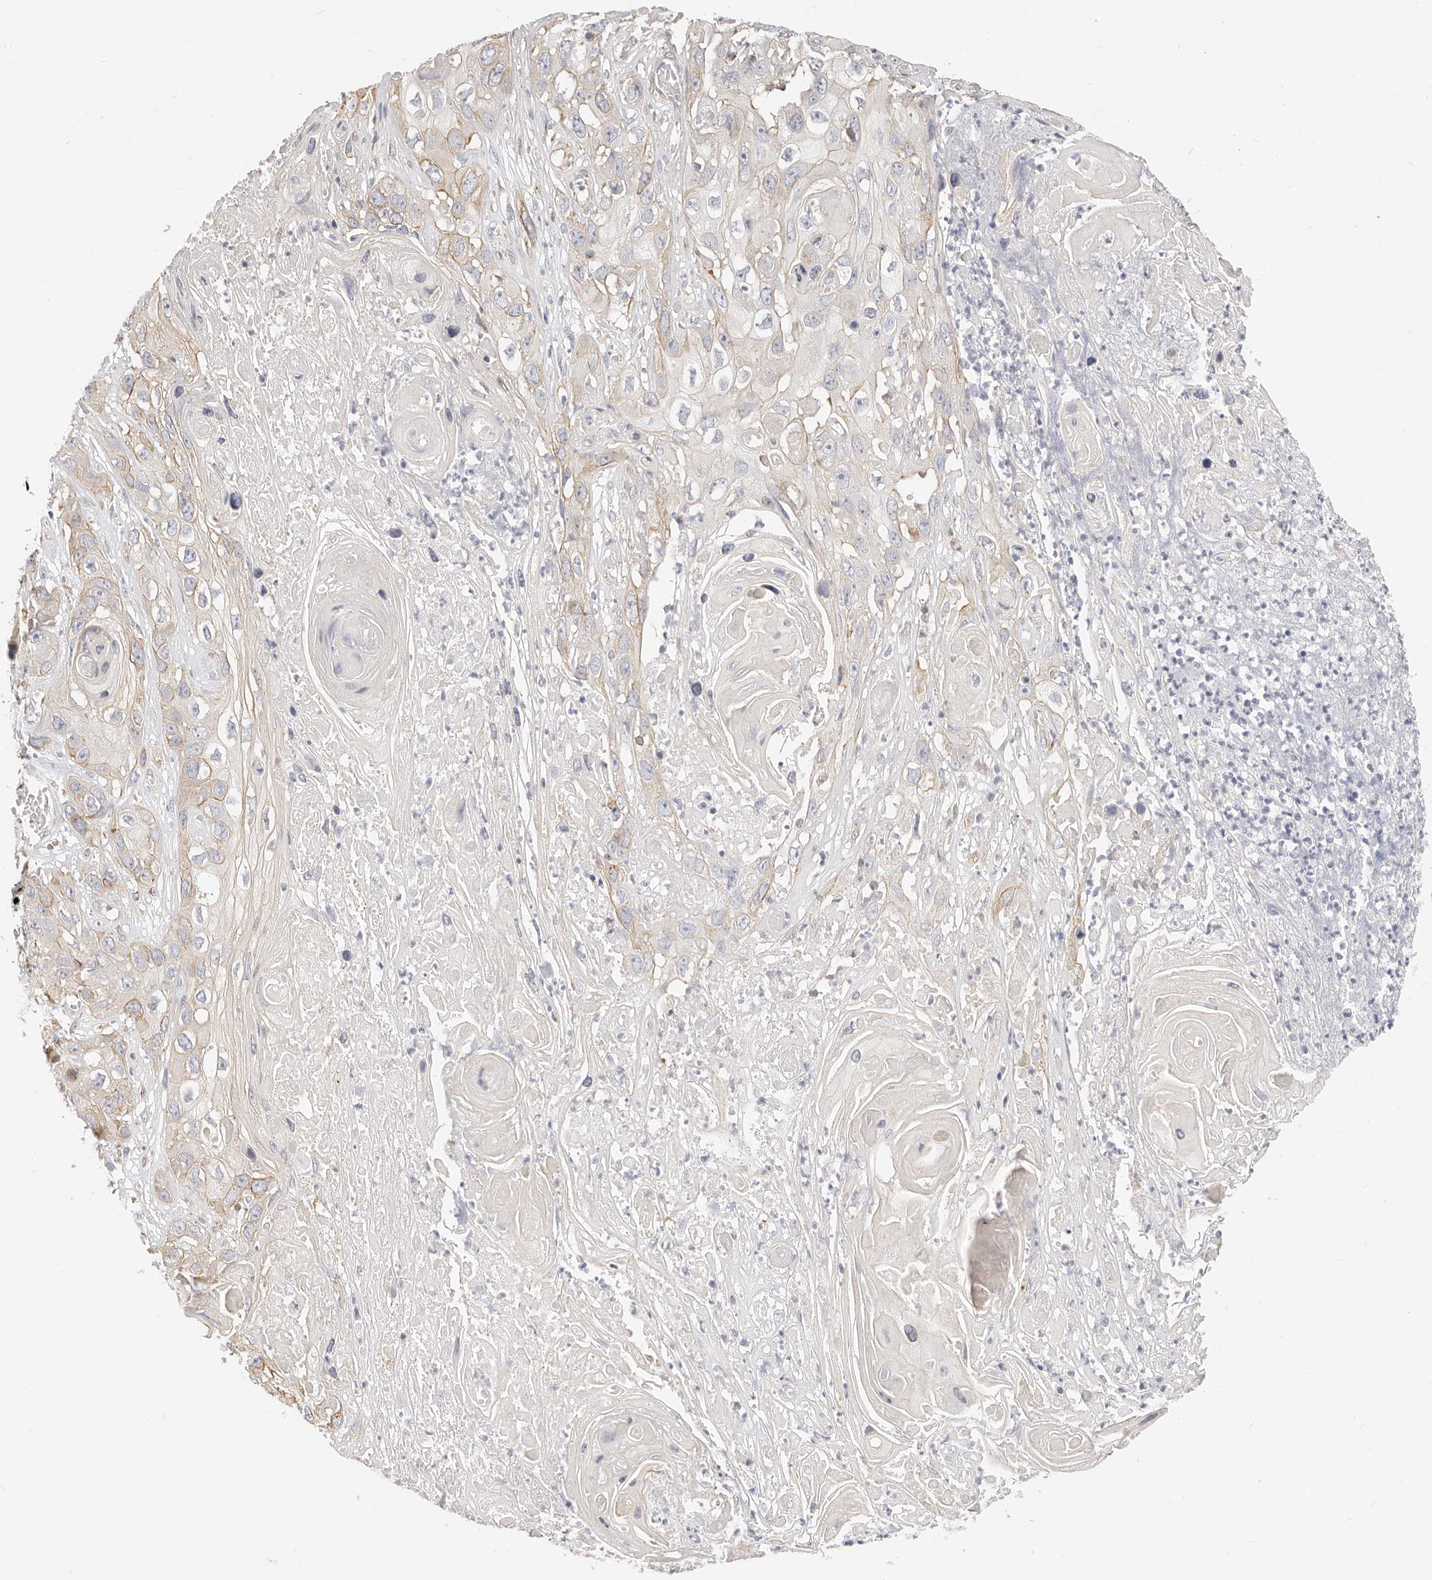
{"staining": {"intensity": "weak", "quantity": "<25%", "location": "cytoplasmic/membranous"}, "tissue": "skin cancer", "cell_type": "Tumor cells", "image_type": "cancer", "snomed": [{"axis": "morphology", "description": "Squamous cell carcinoma, NOS"}, {"axis": "topography", "description": "Skin"}], "caption": "This is an immunohistochemistry image of skin cancer (squamous cell carcinoma). There is no positivity in tumor cells.", "gene": "DTNBP1", "patient": {"sex": "male", "age": 55}}